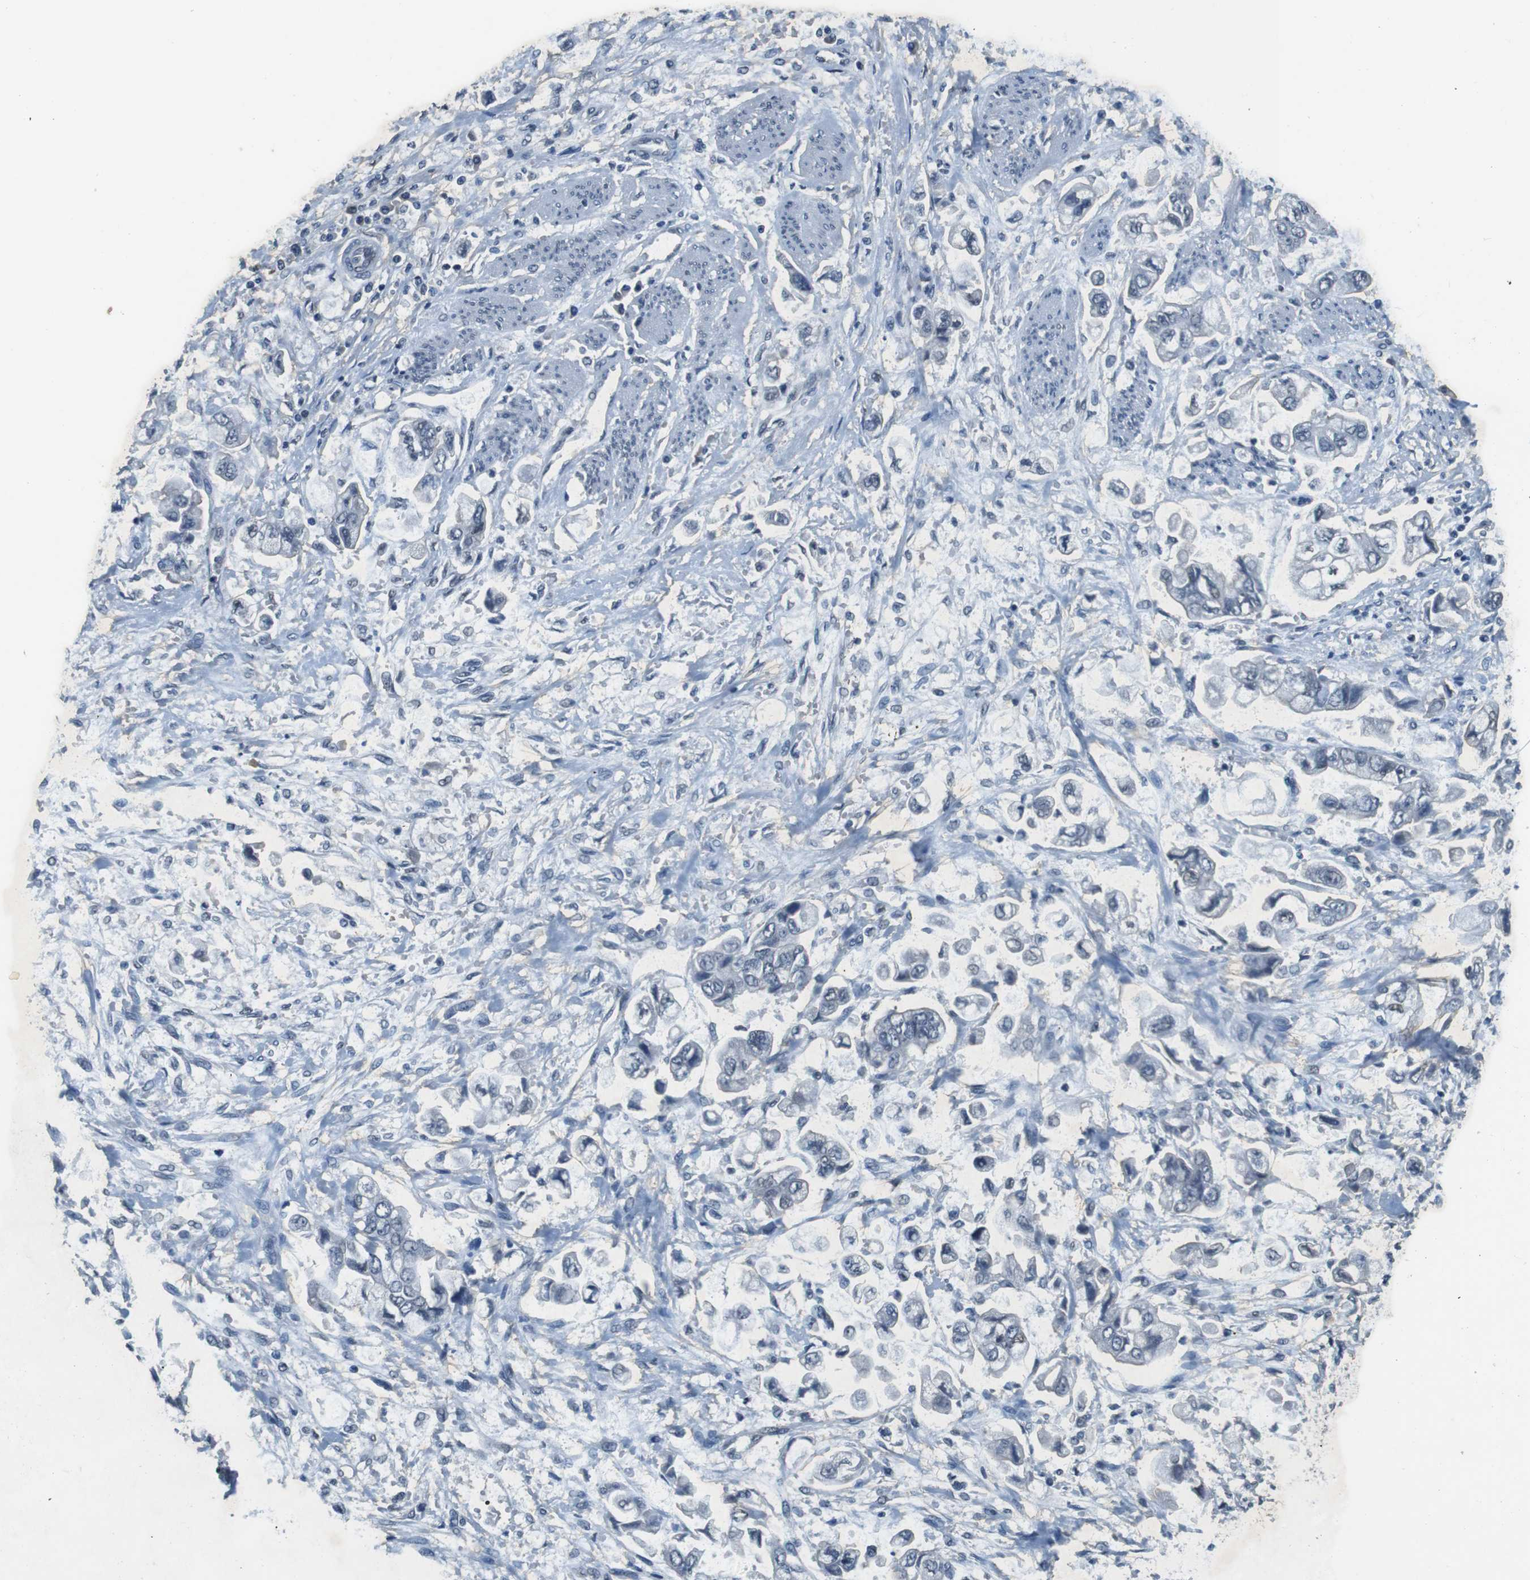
{"staining": {"intensity": "weak", "quantity": "<25%", "location": "nuclear"}, "tissue": "stomach cancer", "cell_type": "Tumor cells", "image_type": "cancer", "snomed": [{"axis": "morphology", "description": "Normal tissue, NOS"}, {"axis": "morphology", "description": "Adenocarcinoma, NOS"}, {"axis": "topography", "description": "Stomach"}], "caption": "Immunohistochemical staining of stomach adenocarcinoma demonstrates no significant positivity in tumor cells.", "gene": "CD163L1", "patient": {"sex": "male", "age": 62}}